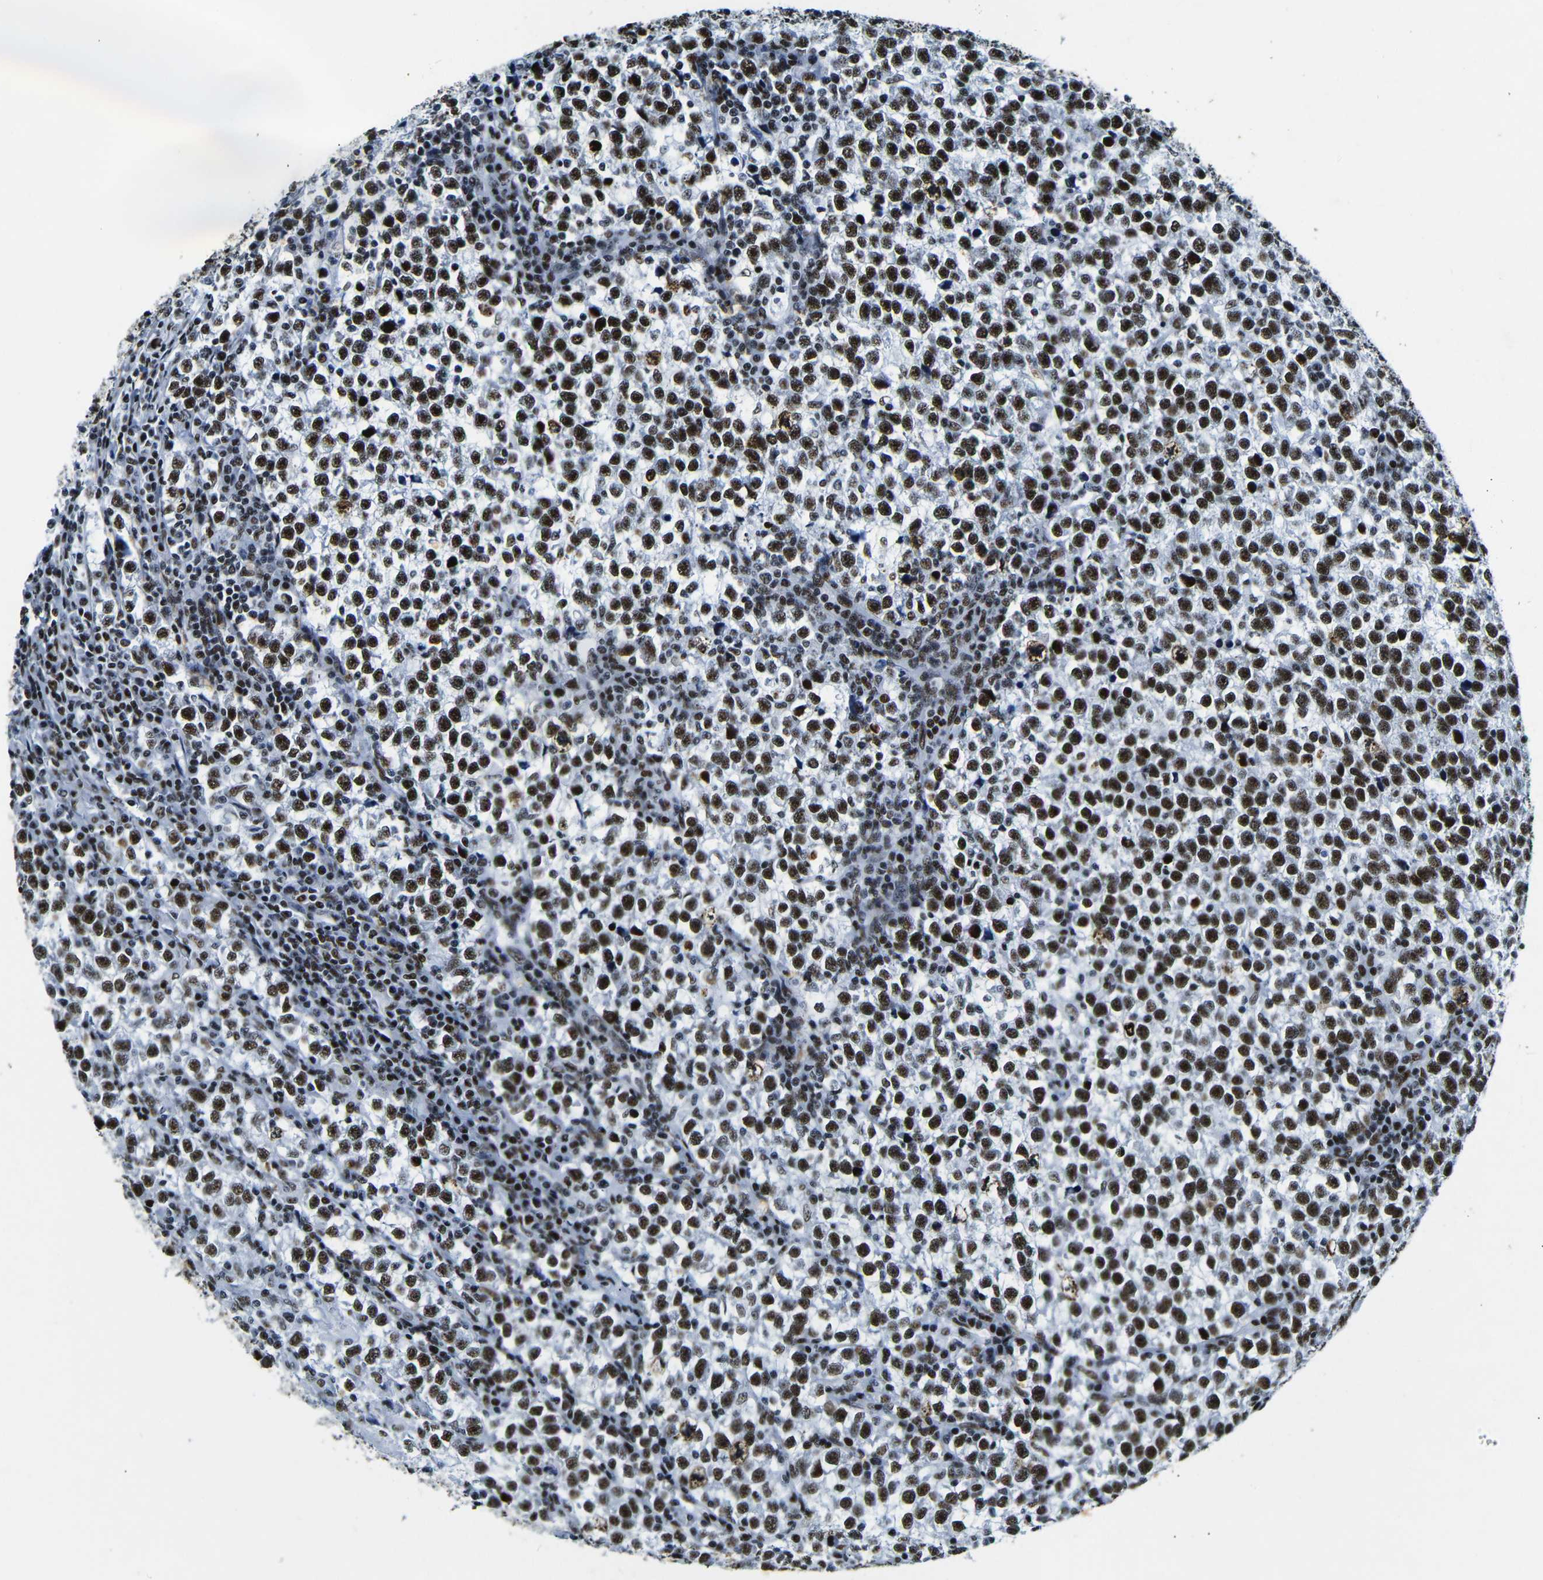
{"staining": {"intensity": "strong", "quantity": ">75%", "location": "nuclear"}, "tissue": "testis cancer", "cell_type": "Tumor cells", "image_type": "cancer", "snomed": [{"axis": "morphology", "description": "Normal tissue, NOS"}, {"axis": "morphology", "description": "Seminoma, NOS"}, {"axis": "topography", "description": "Testis"}], "caption": "Testis seminoma stained with DAB (3,3'-diaminobenzidine) IHC shows high levels of strong nuclear positivity in about >75% of tumor cells.", "gene": "SRSF1", "patient": {"sex": "male", "age": 43}}